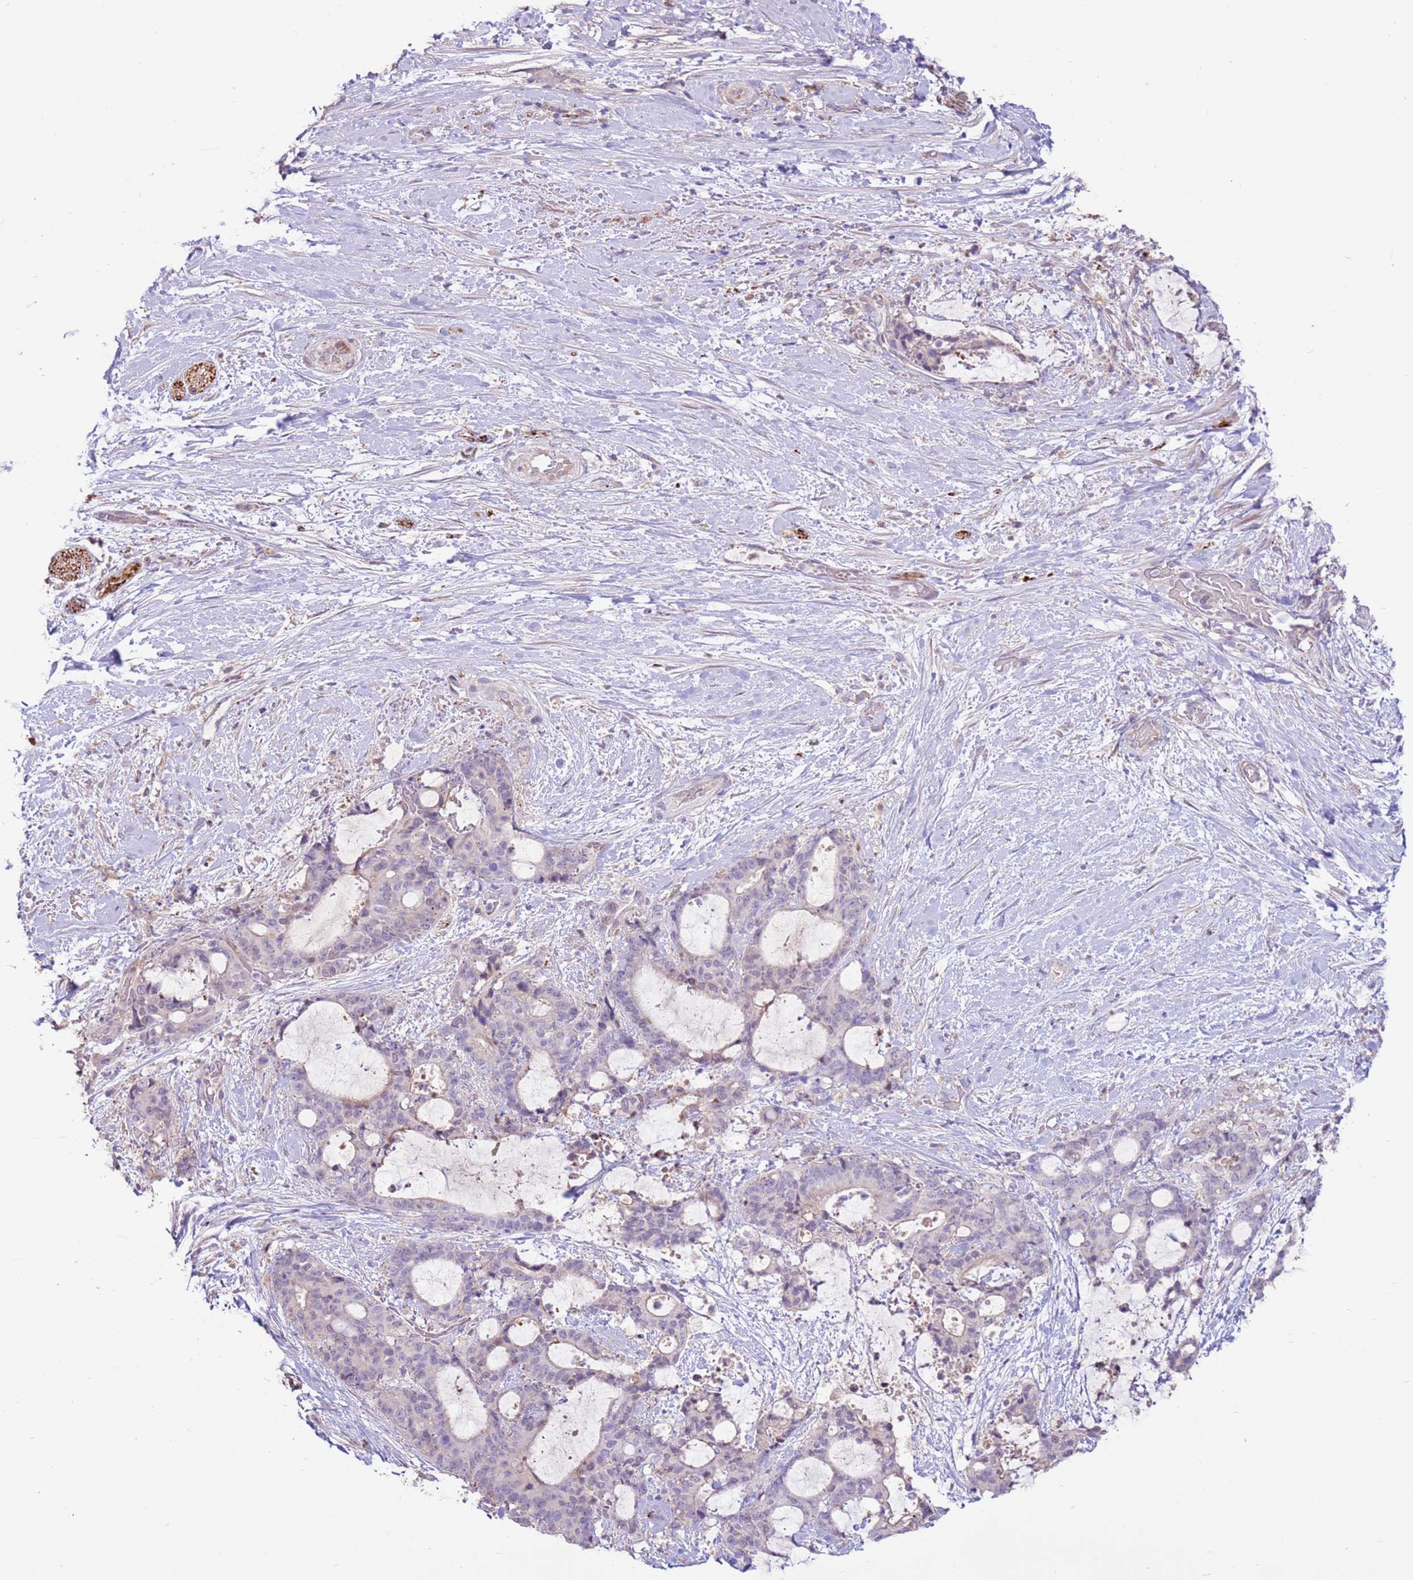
{"staining": {"intensity": "negative", "quantity": "none", "location": "none"}, "tissue": "liver cancer", "cell_type": "Tumor cells", "image_type": "cancer", "snomed": [{"axis": "morphology", "description": "Normal tissue, NOS"}, {"axis": "morphology", "description": "Cholangiocarcinoma"}, {"axis": "topography", "description": "Liver"}, {"axis": "topography", "description": "Peripheral nerve tissue"}], "caption": "Liver cancer stained for a protein using immunohistochemistry (IHC) reveals no staining tumor cells.", "gene": "LGI4", "patient": {"sex": "female", "age": 73}}